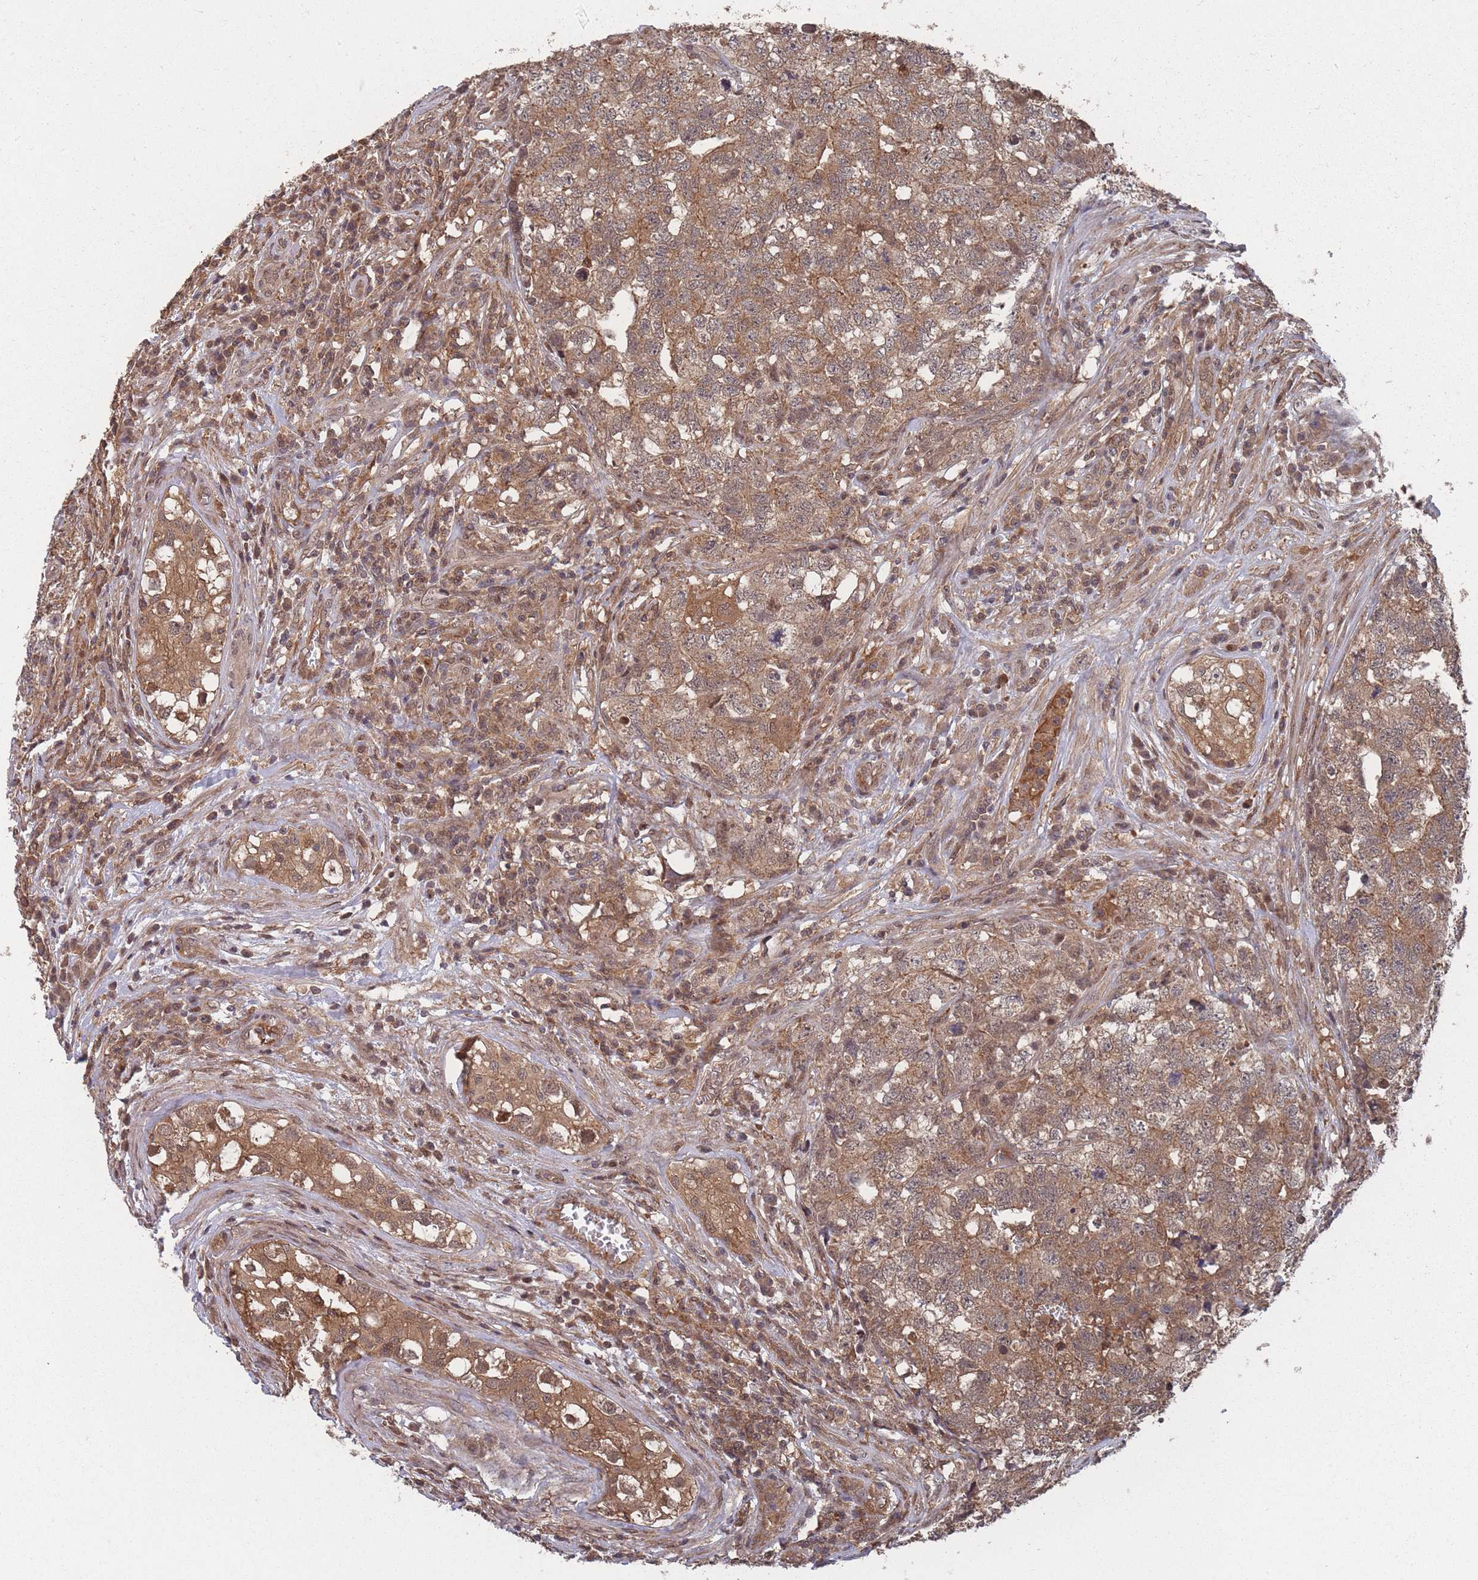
{"staining": {"intensity": "moderate", "quantity": ">75%", "location": "cytoplasmic/membranous"}, "tissue": "testis cancer", "cell_type": "Tumor cells", "image_type": "cancer", "snomed": [{"axis": "morphology", "description": "Carcinoma, Embryonal, NOS"}, {"axis": "topography", "description": "Testis"}], "caption": "DAB (3,3'-diaminobenzidine) immunohistochemical staining of embryonal carcinoma (testis) reveals moderate cytoplasmic/membranous protein expression in approximately >75% of tumor cells.", "gene": "SF3B1", "patient": {"sex": "male", "age": 31}}